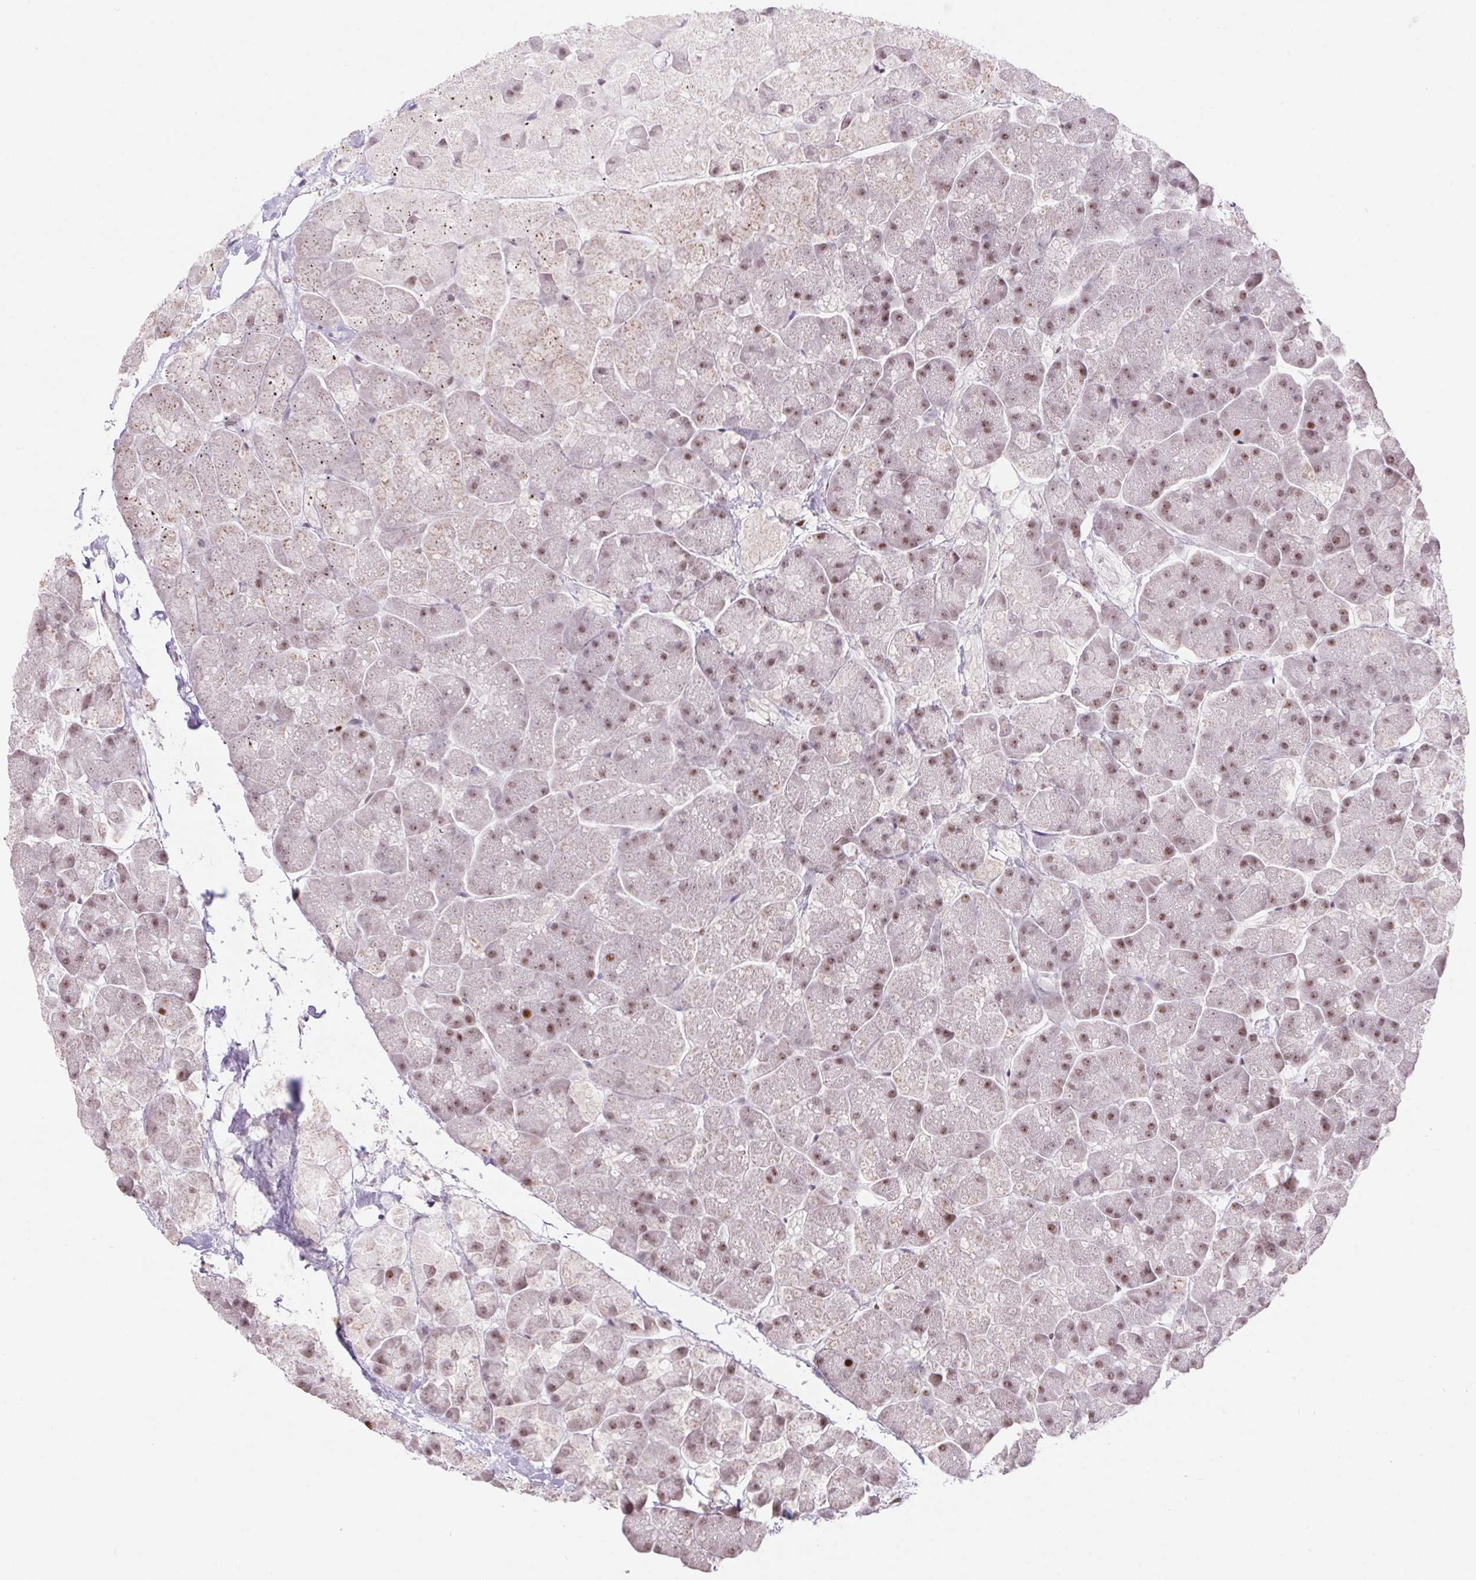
{"staining": {"intensity": "moderate", "quantity": "<25%", "location": "nuclear"}, "tissue": "pancreas", "cell_type": "Exocrine glandular cells", "image_type": "normal", "snomed": [{"axis": "morphology", "description": "Normal tissue, NOS"}, {"axis": "topography", "description": "Pancreas"}, {"axis": "topography", "description": "Peripheral nerve tissue"}], "caption": "Immunohistochemistry of unremarkable pancreas demonstrates low levels of moderate nuclear positivity in approximately <25% of exocrine glandular cells.", "gene": "POLD3", "patient": {"sex": "male", "age": 54}}